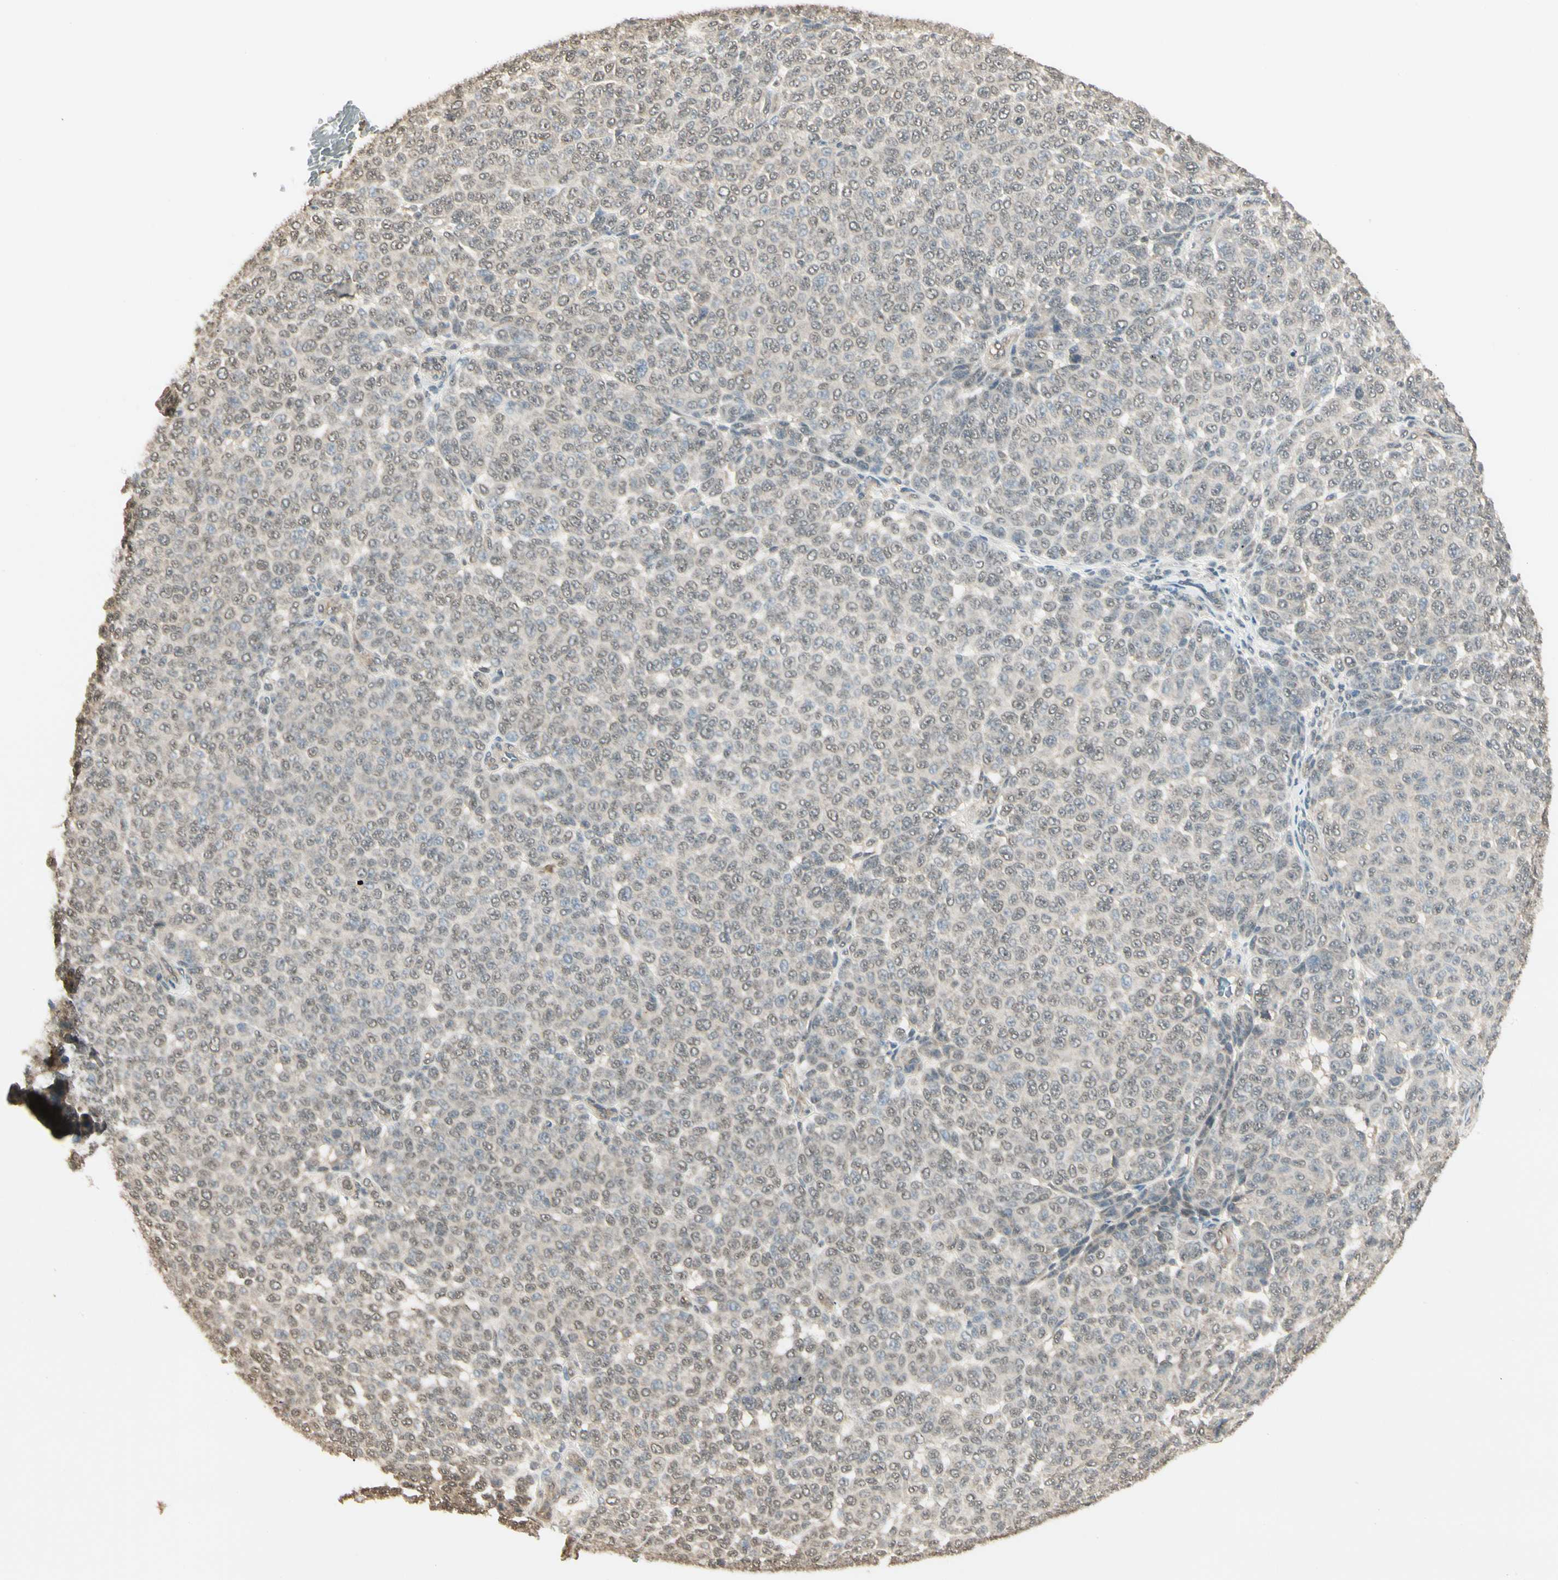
{"staining": {"intensity": "weak", "quantity": "<25%", "location": "nuclear"}, "tissue": "melanoma", "cell_type": "Tumor cells", "image_type": "cancer", "snomed": [{"axis": "morphology", "description": "Malignant melanoma, NOS"}, {"axis": "topography", "description": "Skin"}], "caption": "This image is of malignant melanoma stained with immunohistochemistry to label a protein in brown with the nuclei are counter-stained blue. There is no staining in tumor cells.", "gene": "SGCA", "patient": {"sex": "male", "age": 59}}